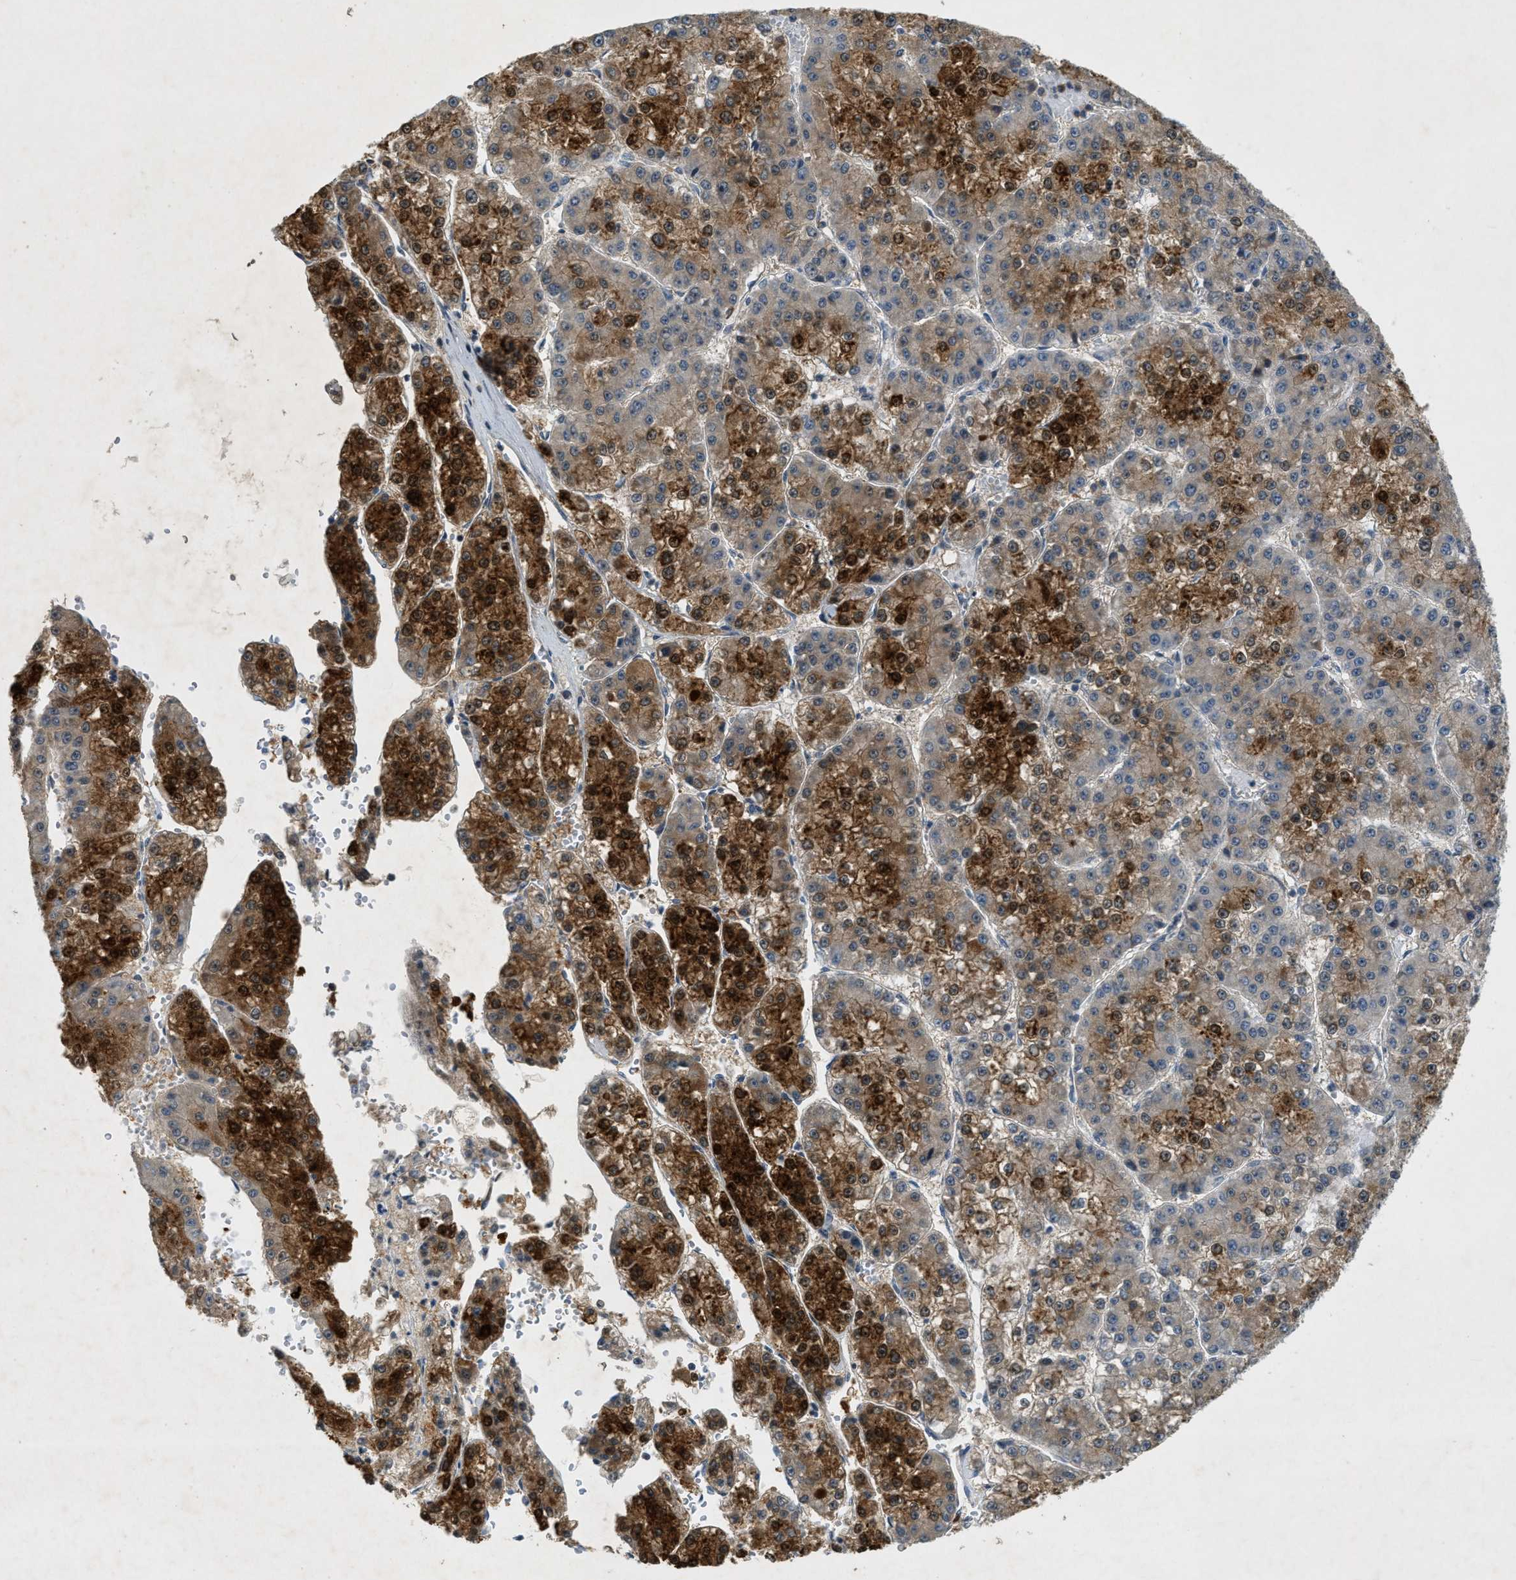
{"staining": {"intensity": "strong", "quantity": "25%-75%", "location": "cytoplasmic/membranous,nuclear"}, "tissue": "liver cancer", "cell_type": "Tumor cells", "image_type": "cancer", "snomed": [{"axis": "morphology", "description": "Carcinoma, Hepatocellular, NOS"}, {"axis": "topography", "description": "Liver"}], "caption": "About 25%-75% of tumor cells in human hepatocellular carcinoma (liver) exhibit strong cytoplasmic/membranous and nuclear protein positivity as visualized by brown immunohistochemical staining.", "gene": "PDCL3", "patient": {"sex": "female", "age": 73}}